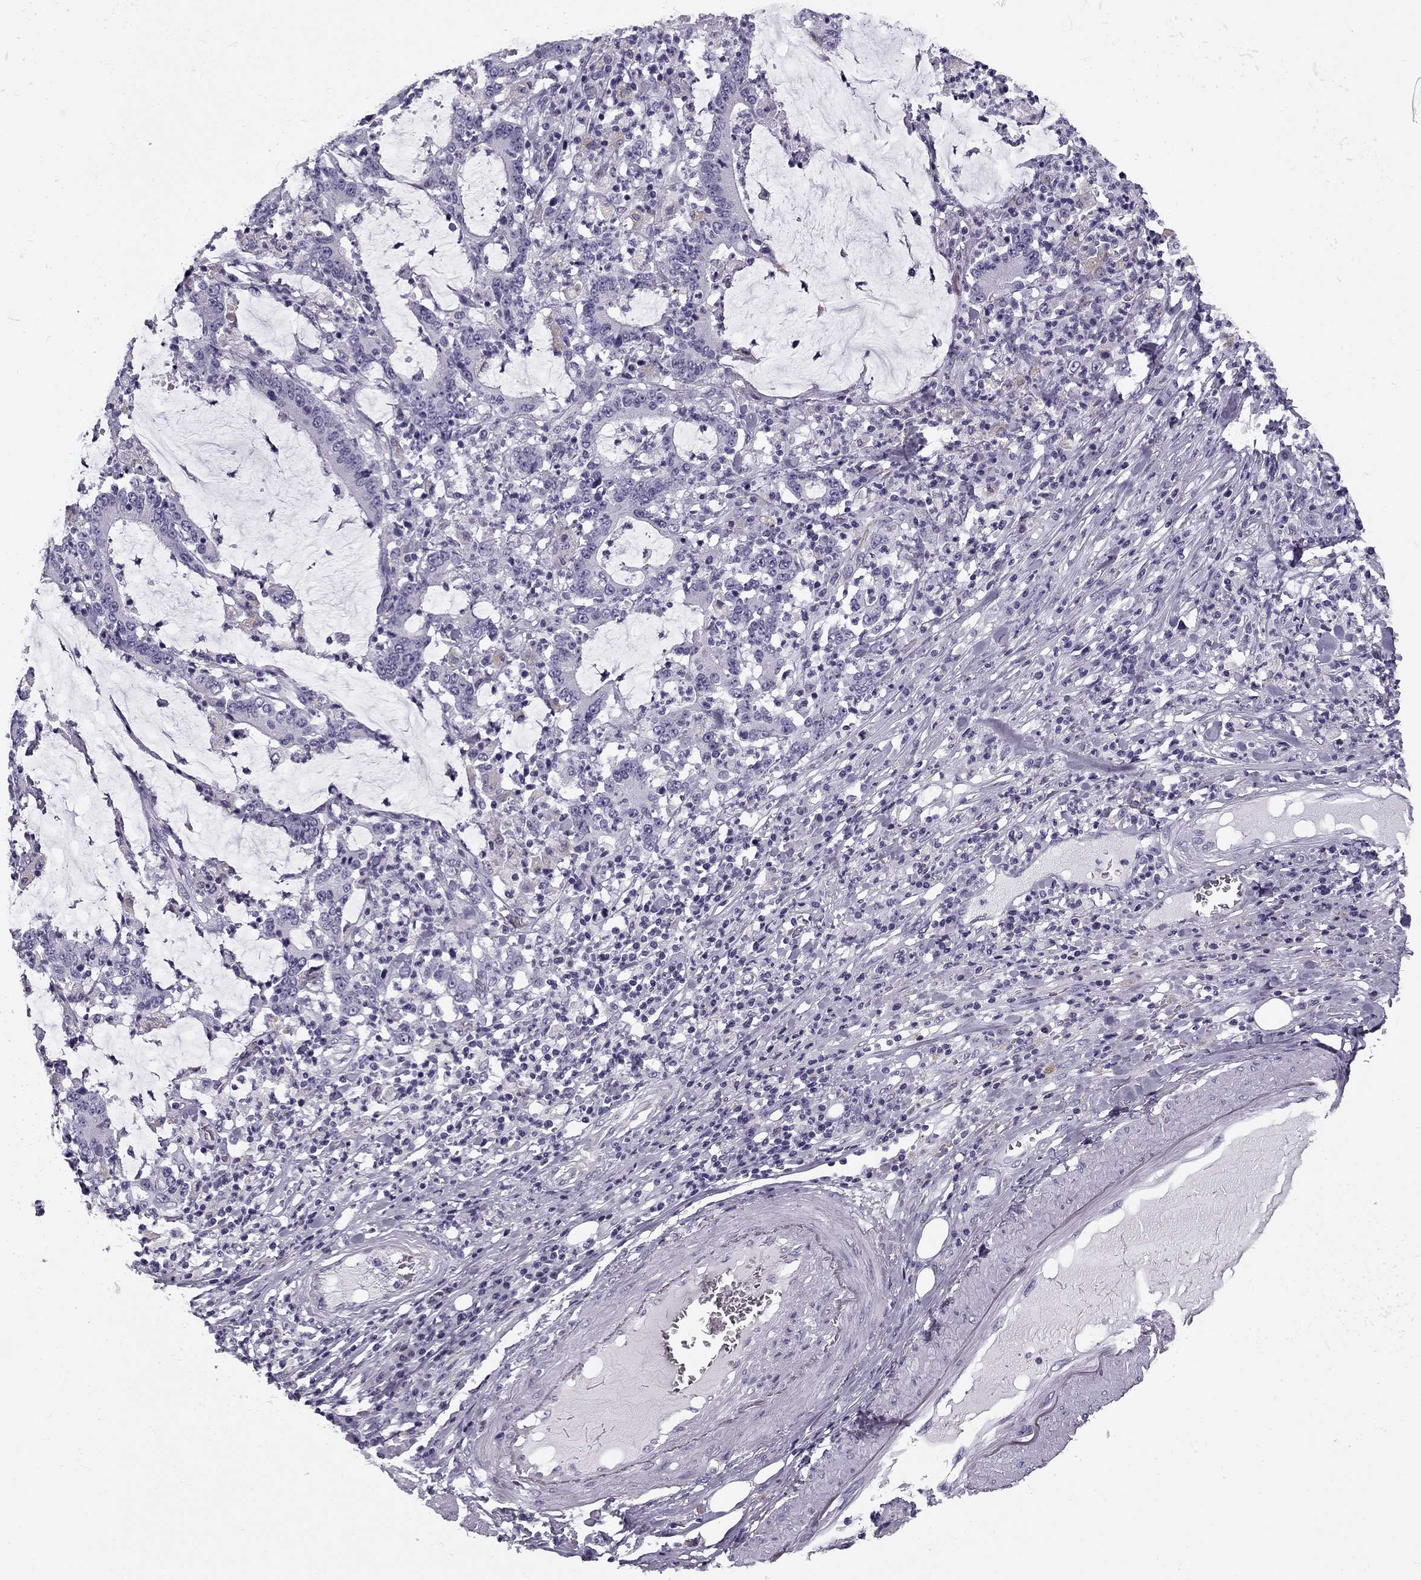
{"staining": {"intensity": "negative", "quantity": "none", "location": "none"}, "tissue": "stomach cancer", "cell_type": "Tumor cells", "image_type": "cancer", "snomed": [{"axis": "morphology", "description": "Adenocarcinoma, NOS"}, {"axis": "topography", "description": "Stomach, upper"}], "caption": "This is an immunohistochemistry photomicrograph of stomach cancer. There is no positivity in tumor cells.", "gene": "MC5R", "patient": {"sex": "male", "age": 68}}